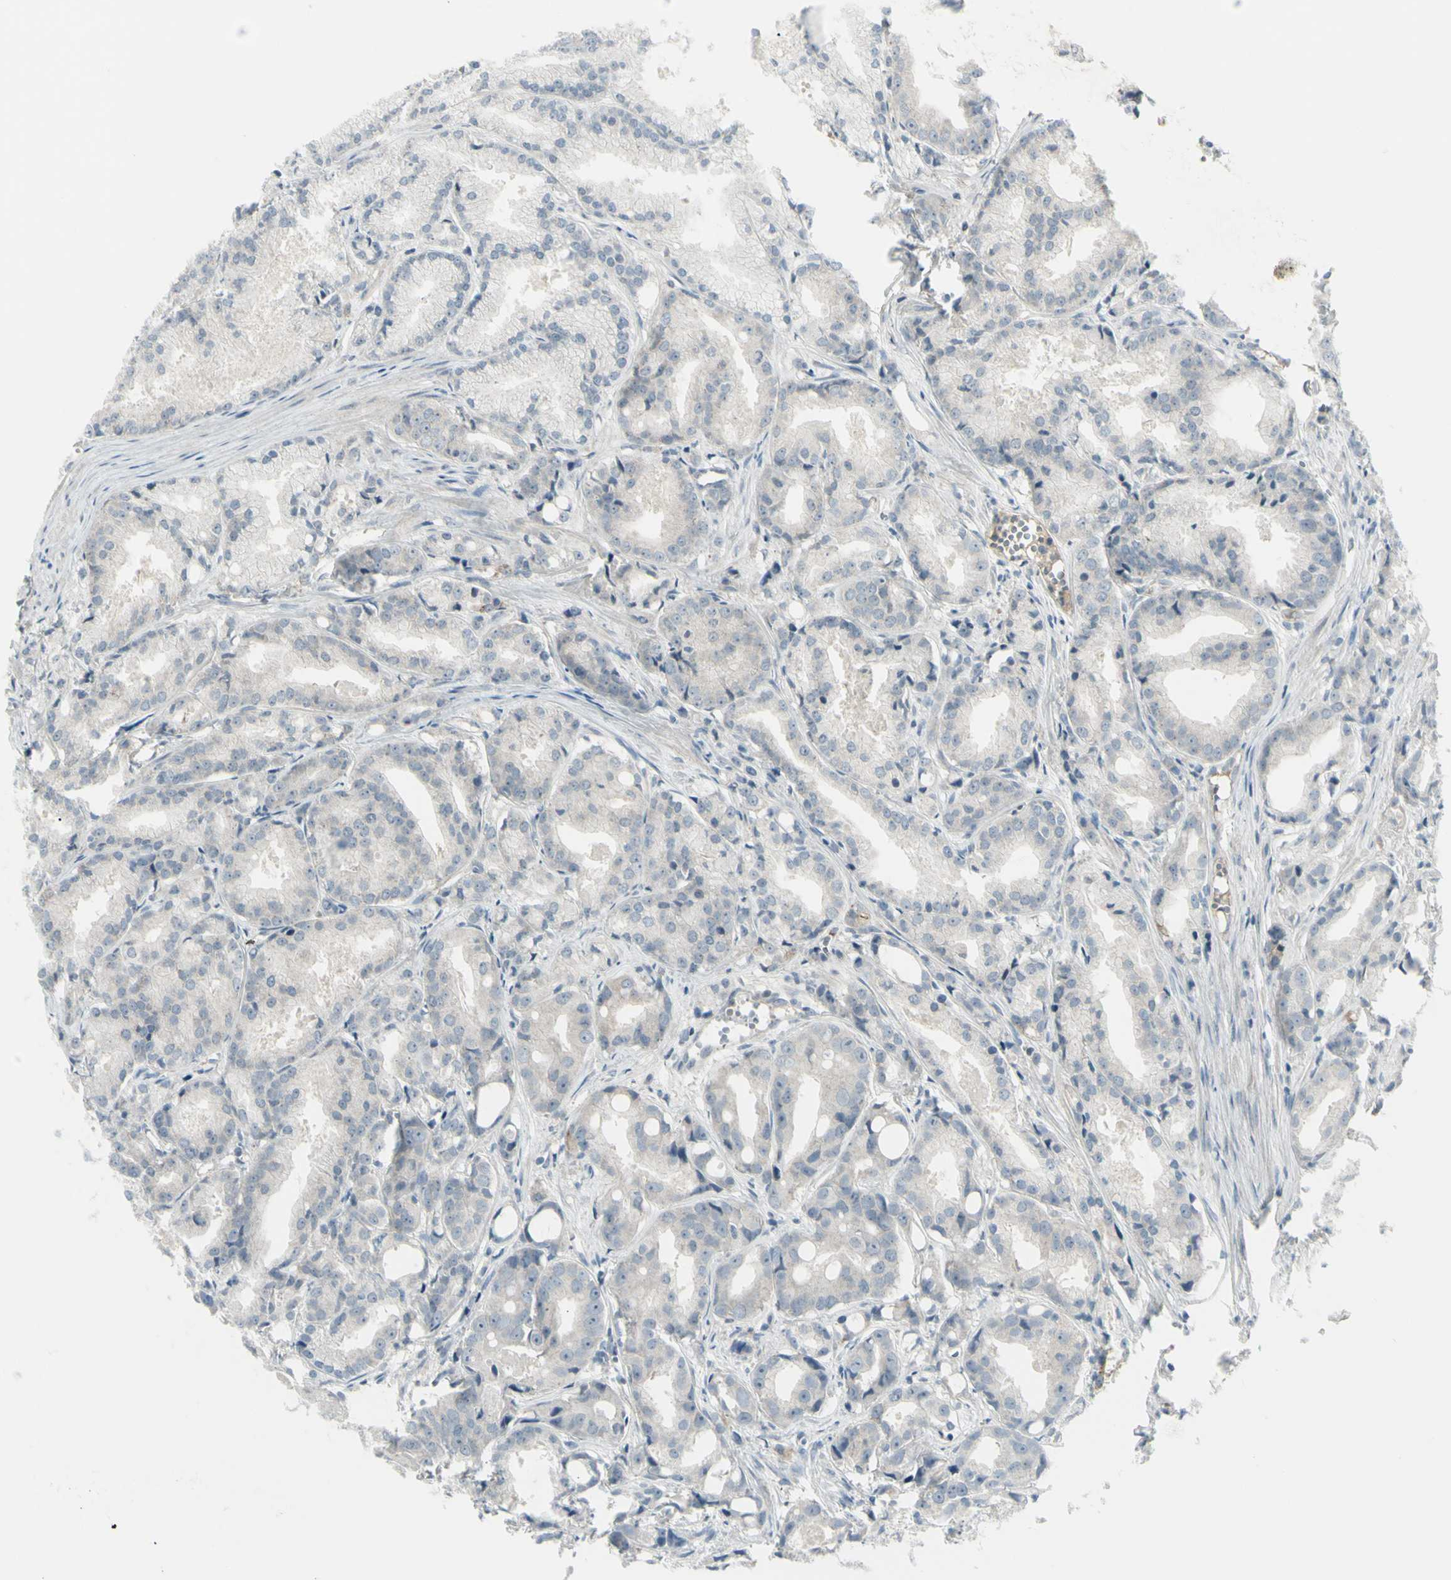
{"staining": {"intensity": "weak", "quantity": ">75%", "location": "cytoplasmic/membranous"}, "tissue": "prostate cancer", "cell_type": "Tumor cells", "image_type": "cancer", "snomed": [{"axis": "morphology", "description": "Adenocarcinoma, Low grade"}, {"axis": "topography", "description": "Prostate"}], "caption": "Immunohistochemistry (IHC) of human prostate adenocarcinoma (low-grade) reveals low levels of weak cytoplasmic/membranous staining in approximately >75% of tumor cells.", "gene": "SH3GL2", "patient": {"sex": "male", "age": 72}}